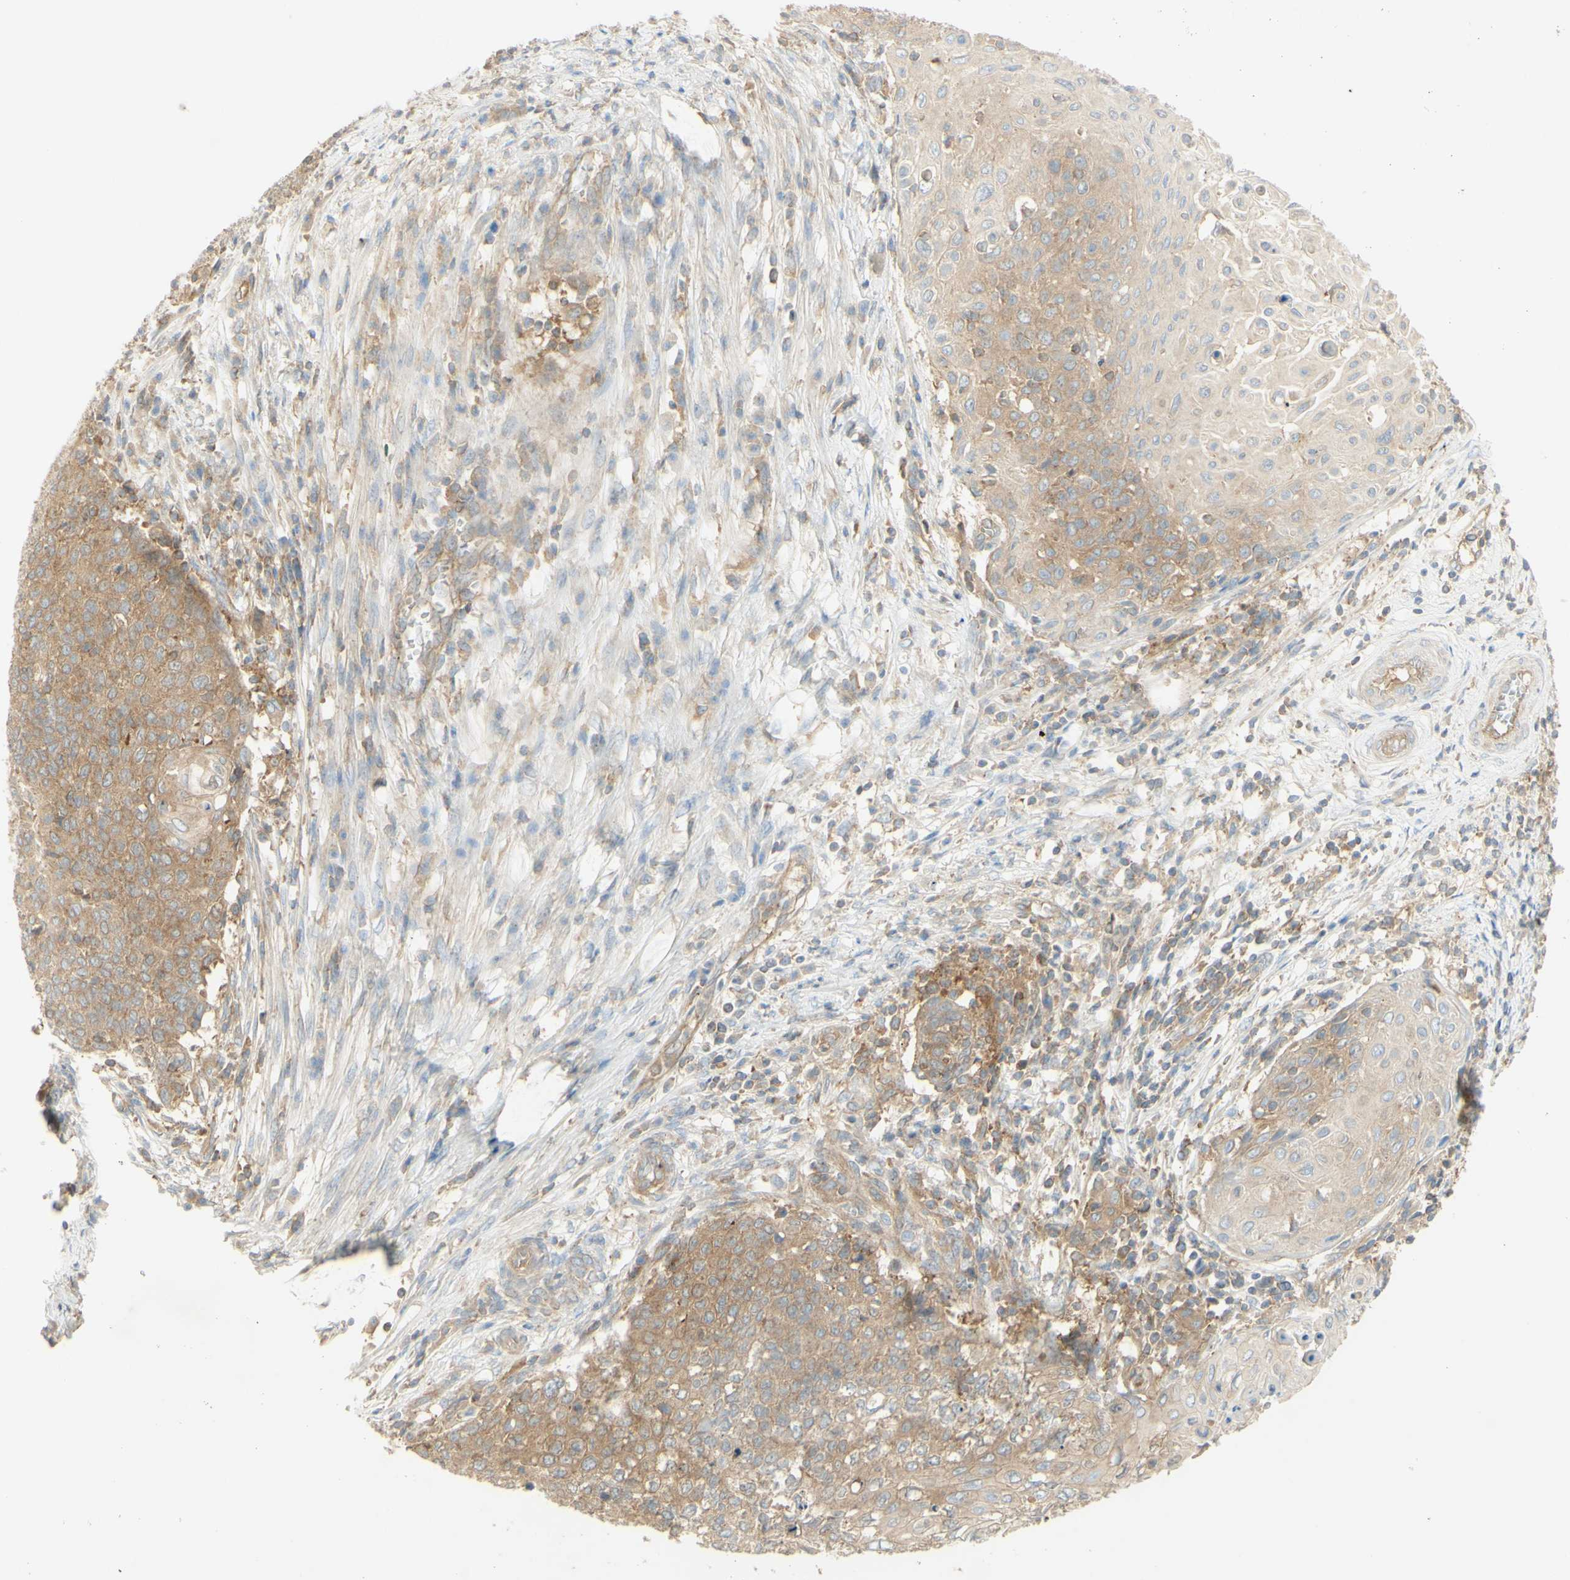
{"staining": {"intensity": "moderate", "quantity": ">75%", "location": "cytoplasmic/membranous"}, "tissue": "cervical cancer", "cell_type": "Tumor cells", "image_type": "cancer", "snomed": [{"axis": "morphology", "description": "Squamous cell carcinoma, NOS"}, {"axis": "topography", "description": "Cervix"}], "caption": "Human squamous cell carcinoma (cervical) stained for a protein (brown) demonstrates moderate cytoplasmic/membranous positive positivity in about >75% of tumor cells.", "gene": "IKBKG", "patient": {"sex": "female", "age": 39}}